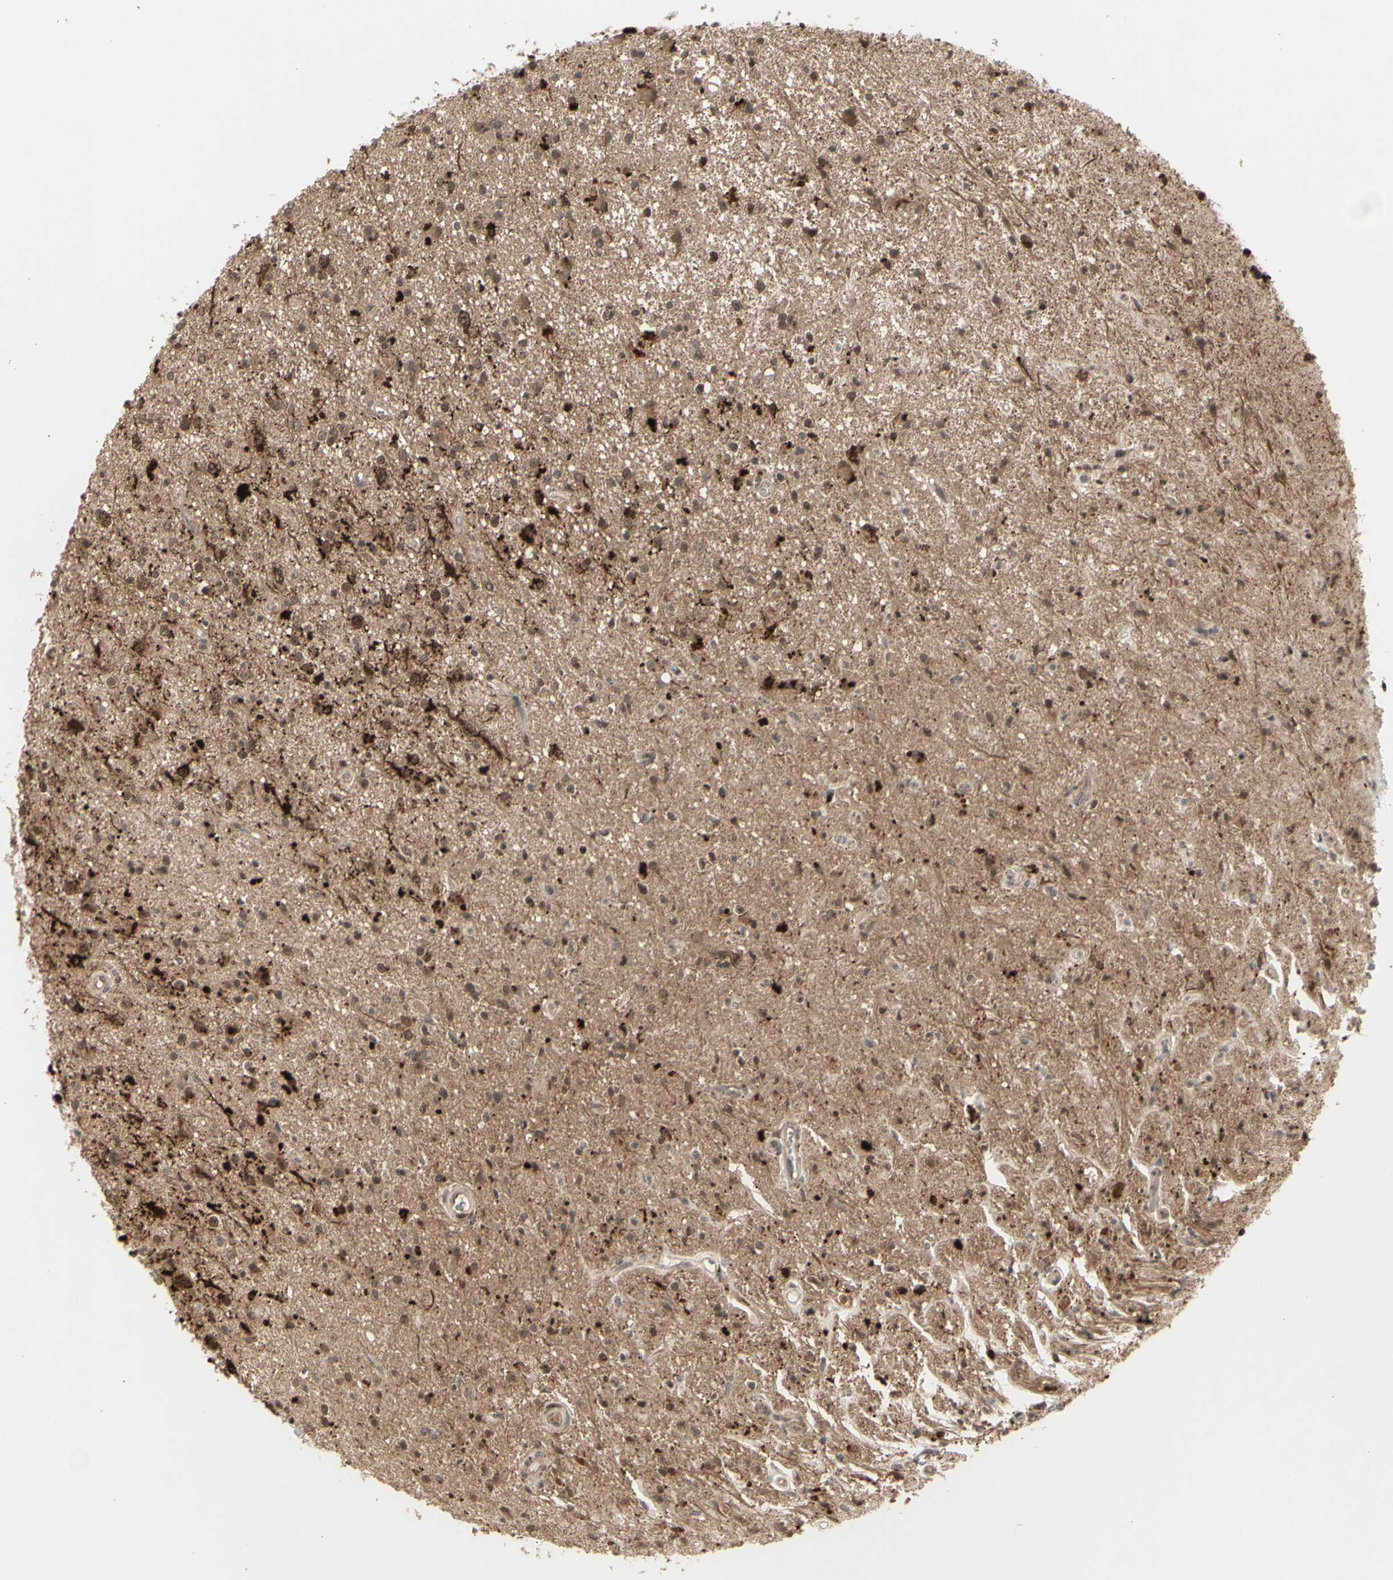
{"staining": {"intensity": "moderate", "quantity": ">75%", "location": "cytoplasmic/membranous,nuclear"}, "tissue": "glioma", "cell_type": "Tumor cells", "image_type": "cancer", "snomed": [{"axis": "morphology", "description": "Glioma, malignant, High grade"}, {"axis": "topography", "description": "Brain"}], "caption": "Tumor cells display medium levels of moderate cytoplasmic/membranous and nuclear expression in about >75% of cells in glioma.", "gene": "MLF2", "patient": {"sex": "male", "age": 33}}